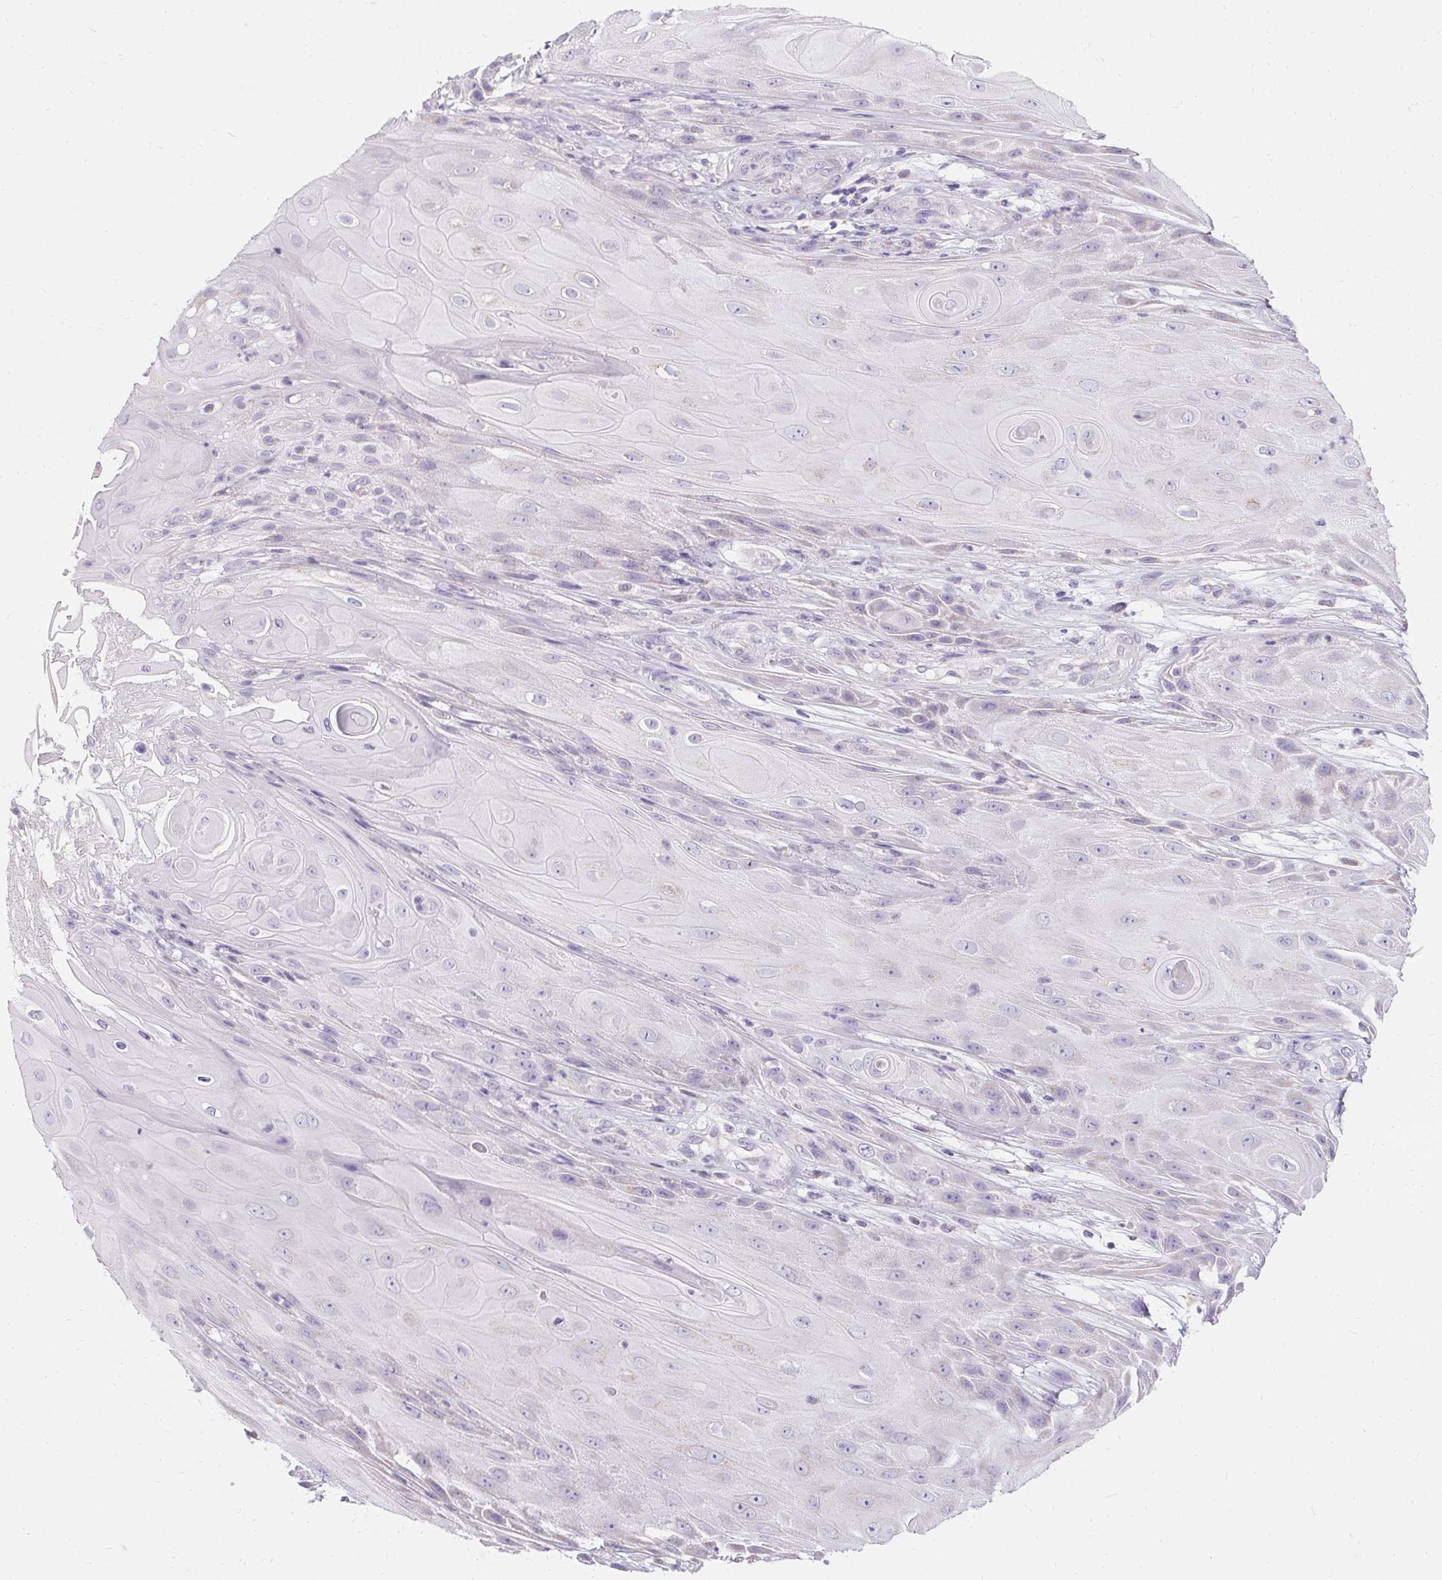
{"staining": {"intensity": "negative", "quantity": "none", "location": "none"}, "tissue": "skin cancer", "cell_type": "Tumor cells", "image_type": "cancer", "snomed": [{"axis": "morphology", "description": "Squamous cell carcinoma, NOS"}, {"axis": "topography", "description": "Skin"}], "caption": "A micrograph of human skin cancer (squamous cell carcinoma) is negative for staining in tumor cells.", "gene": "ASGR2", "patient": {"sex": "male", "age": 62}}